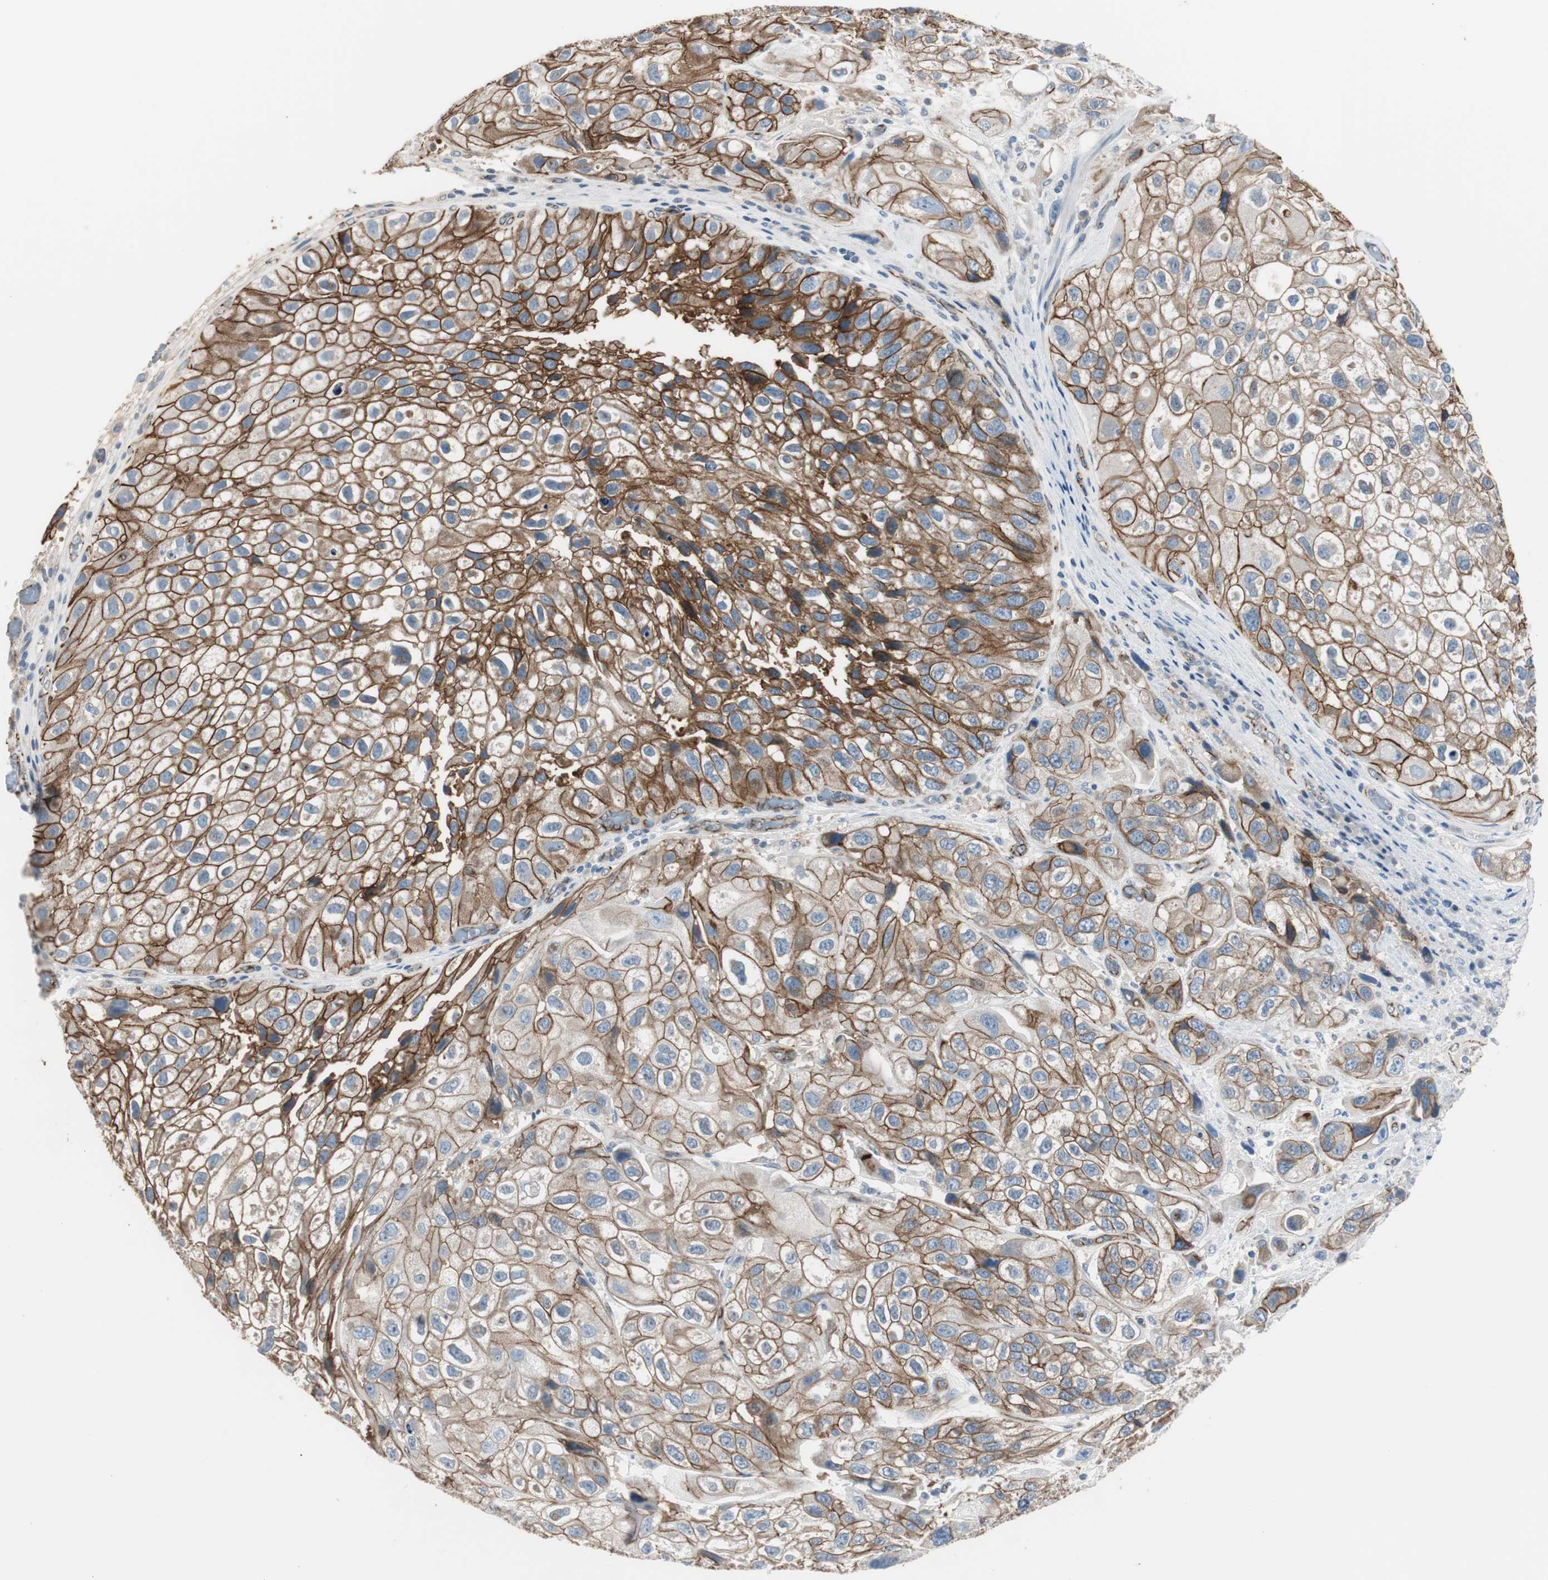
{"staining": {"intensity": "strong", "quantity": ">75%", "location": "cytoplasmic/membranous"}, "tissue": "urothelial cancer", "cell_type": "Tumor cells", "image_type": "cancer", "snomed": [{"axis": "morphology", "description": "Urothelial carcinoma, High grade"}, {"axis": "topography", "description": "Urinary bladder"}], "caption": "Protein expression analysis of urothelial carcinoma (high-grade) shows strong cytoplasmic/membranous expression in about >75% of tumor cells.", "gene": "STXBP4", "patient": {"sex": "female", "age": 64}}